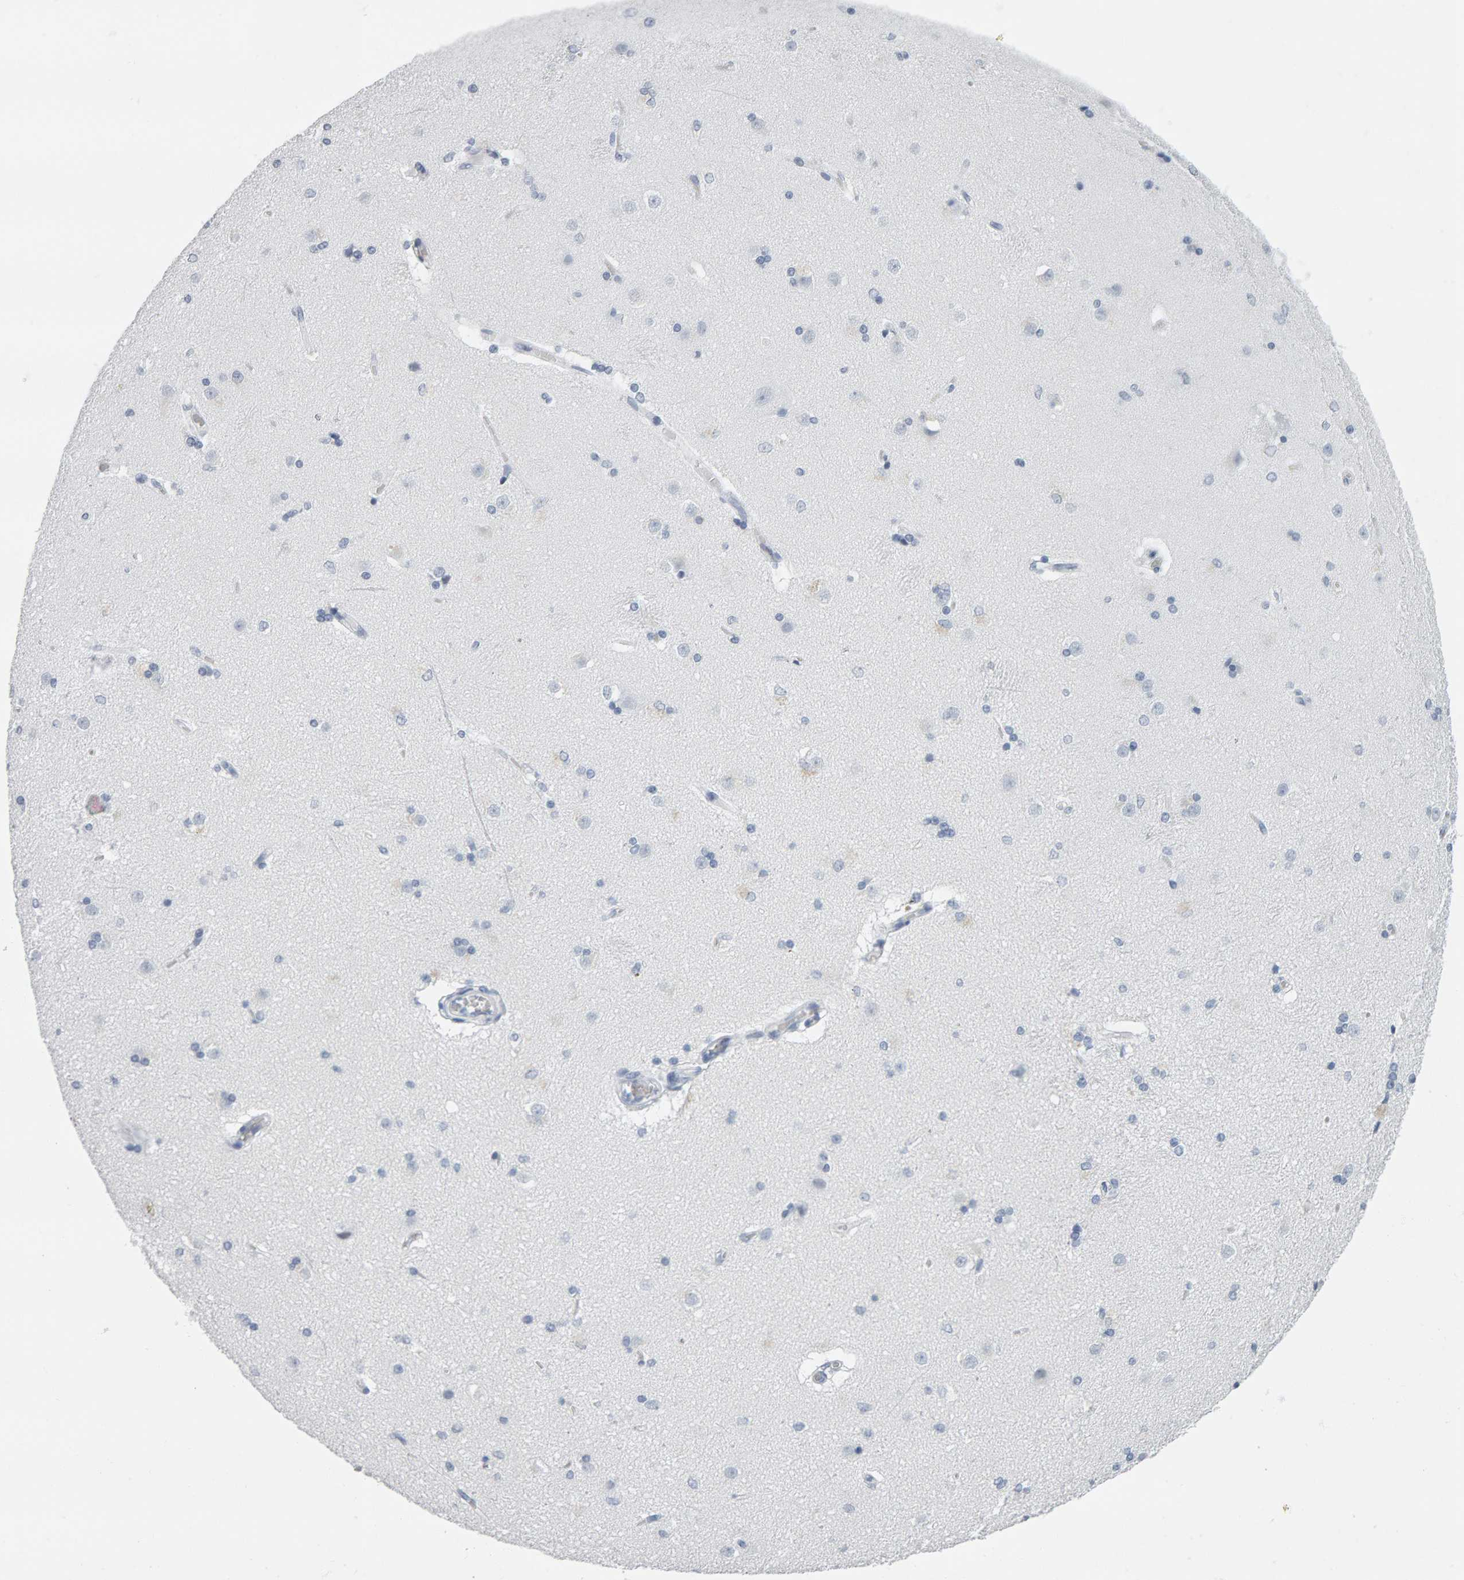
{"staining": {"intensity": "negative", "quantity": "none", "location": "none"}, "tissue": "caudate", "cell_type": "Glial cells", "image_type": "normal", "snomed": [{"axis": "morphology", "description": "Normal tissue, NOS"}, {"axis": "topography", "description": "Lateral ventricle wall"}], "caption": "An immunohistochemistry (IHC) photomicrograph of unremarkable caudate is shown. There is no staining in glial cells of caudate.", "gene": "SPACA3", "patient": {"sex": "female", "age": 19}}